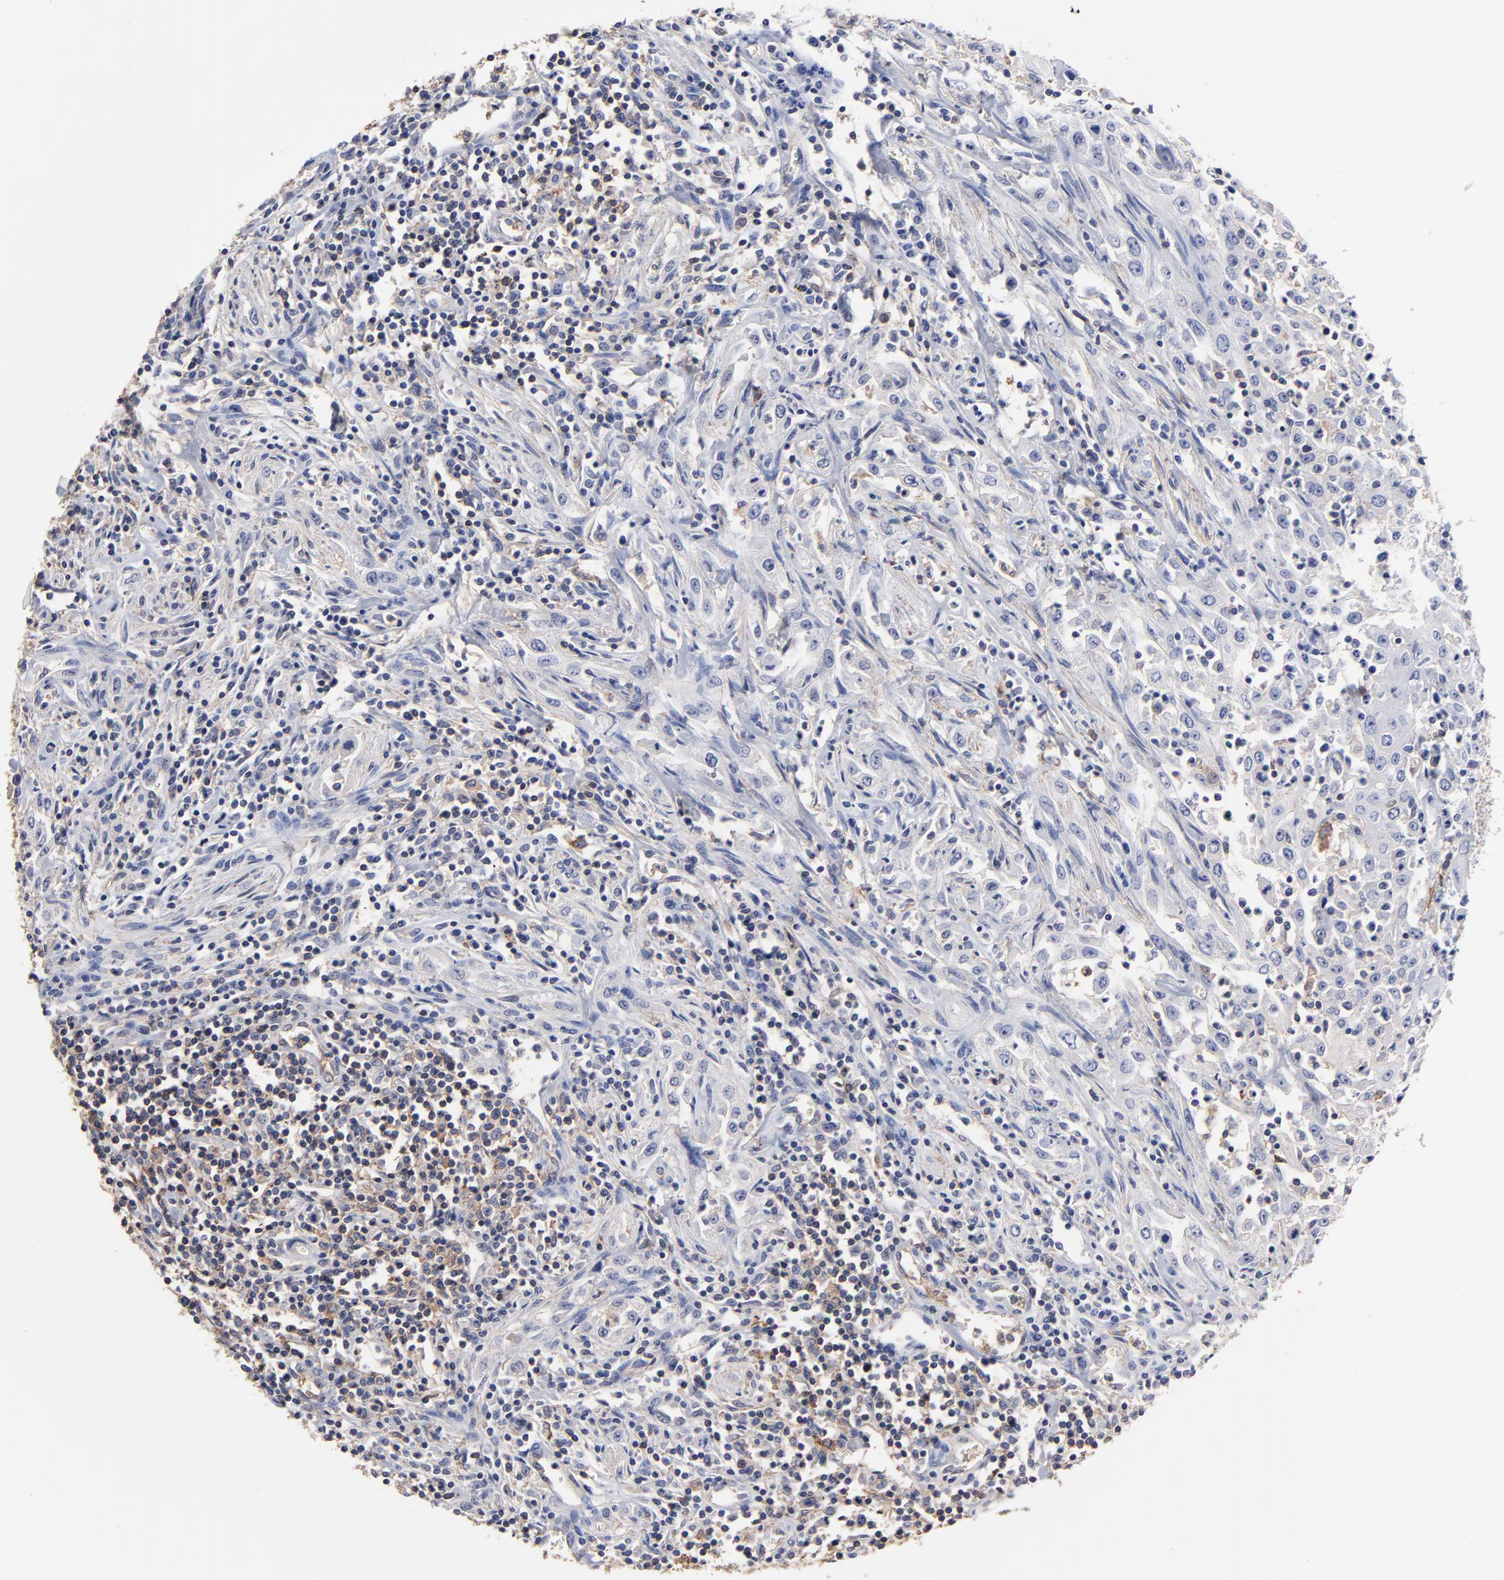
{"staining": {"intensity": "negative", "quantity": "none", "location": "none"}, "tissue": "head and neck cancer", "cell_type": "Tumor cells", "image_type": "cancer", "snomed": [{"axis": "morphology", "description": "Squamous cell carcinoma, NOS"}, {"axis": "topography", "description": "Oral tissue"}, {"axis": "topography", "description": "Head-Neck"}], "caption": "An image of human squamous cell carcinoma (head and neck) is negative for staining in tumor cells.", "gene": "ASL", "patient": {"sex": "female", "age": 76}}